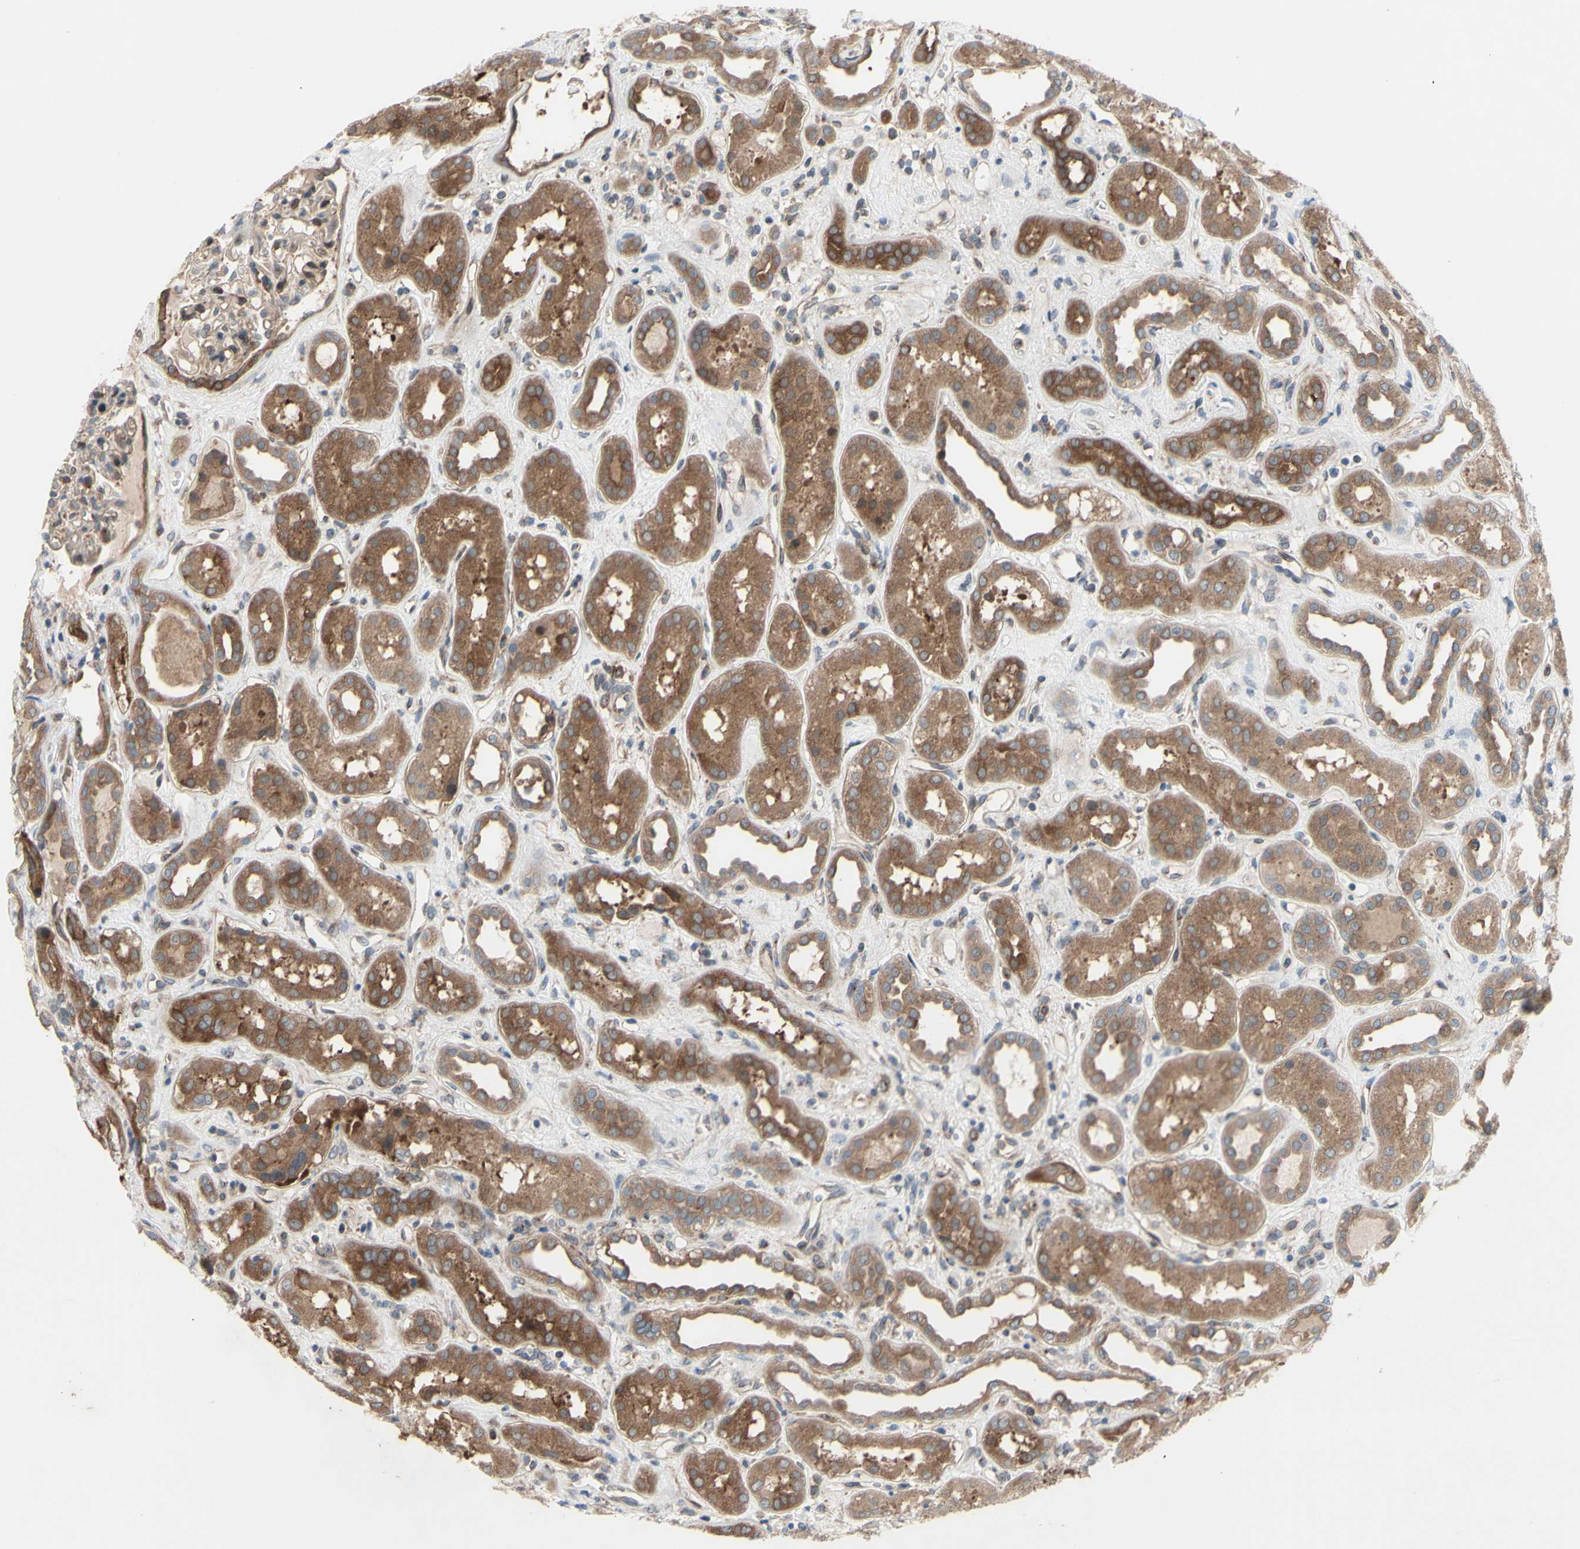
{"staining": {"intensity": "weak", "quantity": ">75%", "location": "cytoplasmic/membranous"}, "tissue": "kidney", "cell_type": "Cells in glomeruli", "image_type": "normal", "snomed": [{"axis": "morphology", "description": "Normal tissue, NOS"}, {"axis": "topography", "description": "Kidney"}], "caption": "IHC (DAB (3,3'-diaminobenzidine)) staining of unremarkable kidney shows weak cytoplasmic/membranous protein expression in about >75% of cells in glomeruli. (Stains: DAB (3,3'-diaminobenzidine) in brown, nuclei in blue, Microscopy: brightfield microscopy at high magnification).", "gene": "DYNLRB1", "patient": {"sex": "male", "age": 59}}